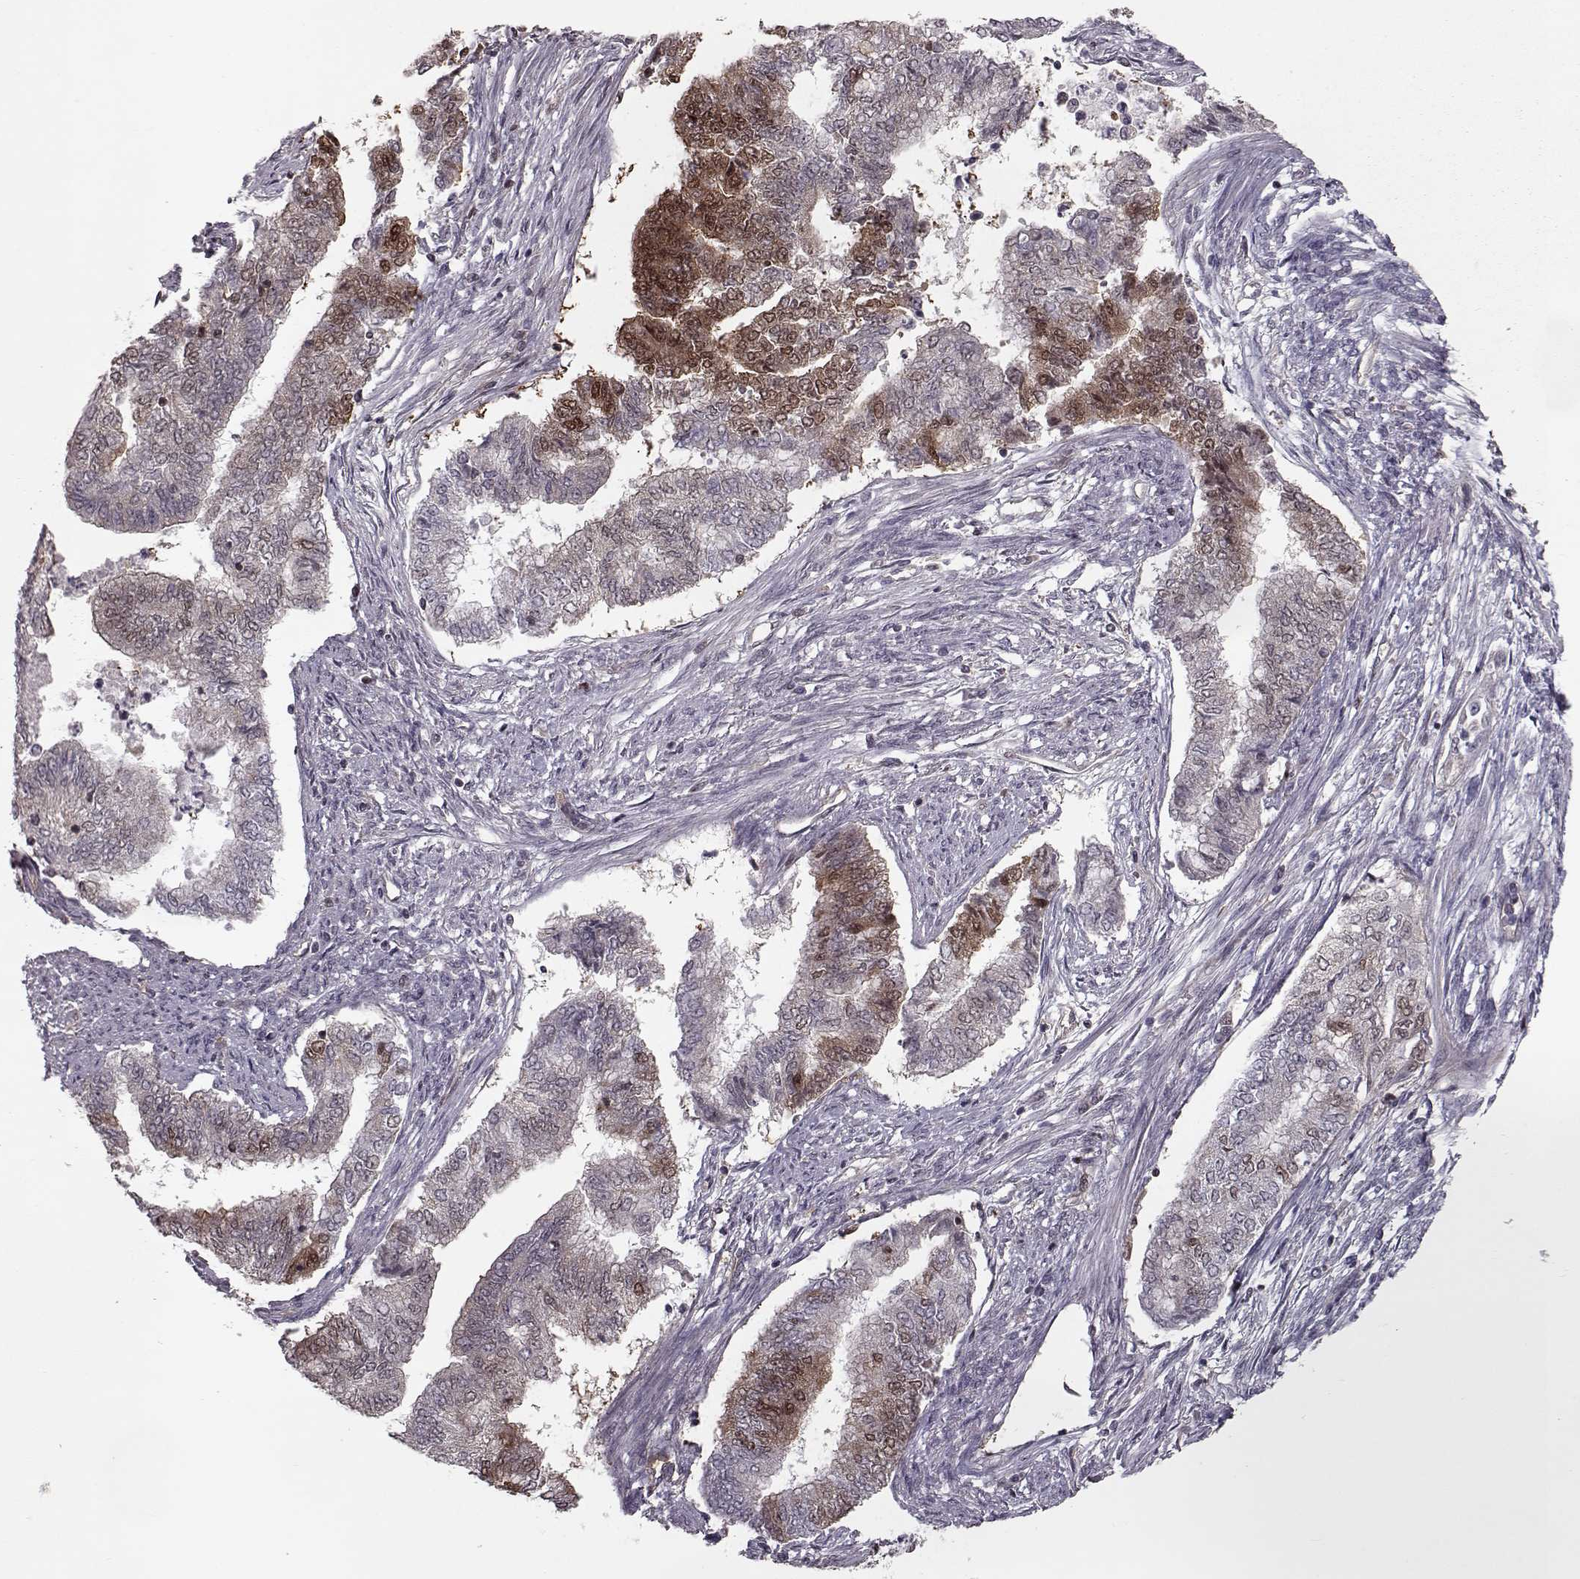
{"staining": {"intensity": "strong", "quantity": "<25%", "location": "cytoplasmic/membranous,nuclear"}, "tissue": "endometrial cancer", "cell_type": "Tumor cells", "image_type": "cancer", "snomed": [{"axis": "morphology", "description": "Adenocarcinoma, NOS"}, {"axis": "topography", "description": "Endometrium"}], "caption": "Protein expression analysis of human adenocarcinoma (endometrial) reveals strong cytoplasmic/membranous and nuclear staining in about <25% of tumor cells. (DAB IHC with brightfield microscopy, high magnification).", "gene": "RANBP1", "patient": {"sex": "female", "age": 65}}